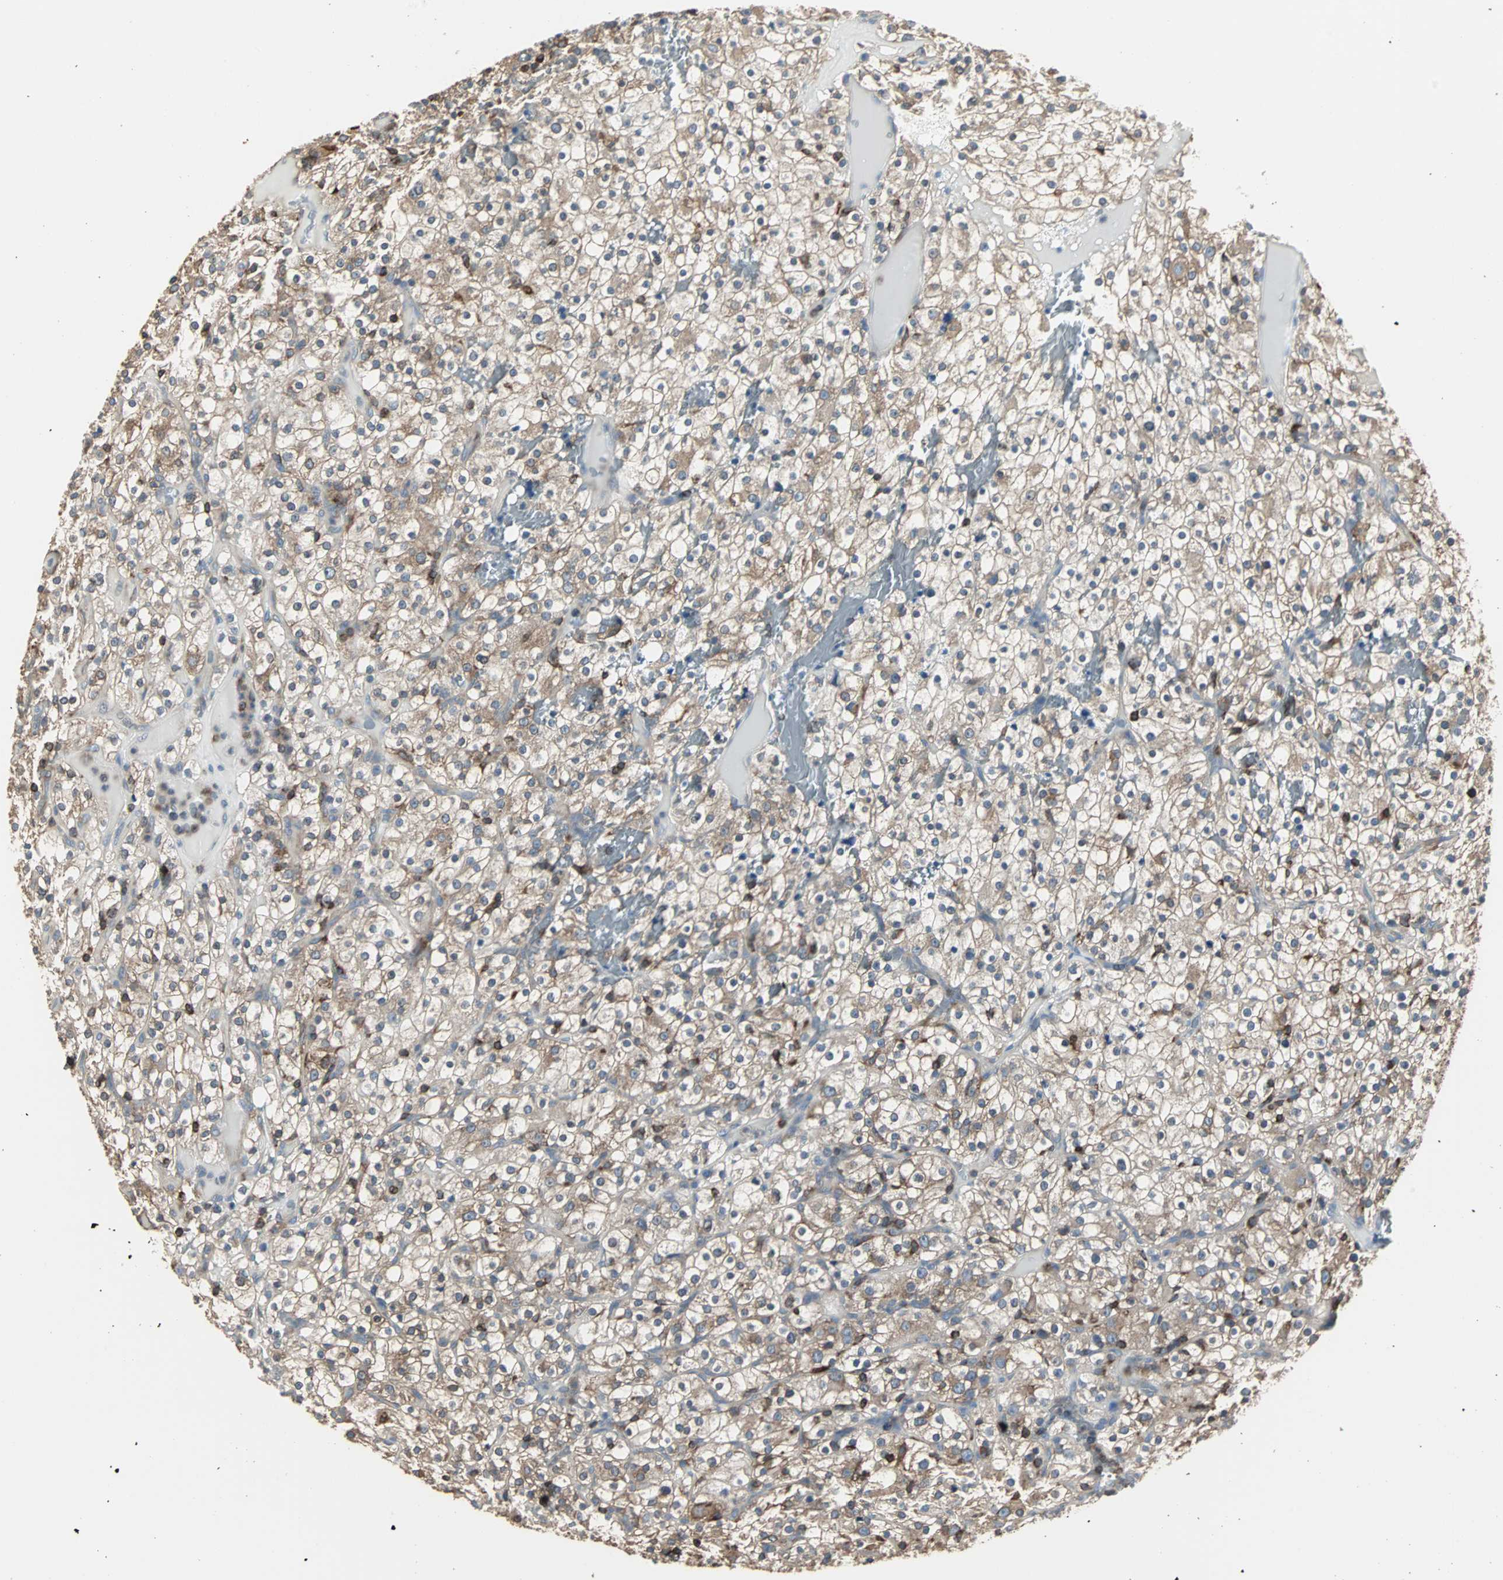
{"staining": {"intensity": "moderate", "quantity": ">75%", "location": "cytoplasmic/membranous,nuclear"}, "tissue": "renal cancer", "cell_type": "Tumor cells", "image_type": "cancer", "snomed": [{"axis": "morphology", "description": "Normal tissue, NOS"}, {"axis": "morphology", "description": "Adenocarcinoma, NOS"}, {"axis": "topography", "description": "Kidney"}], "caption": "Protein expression analysis of human renal cancer (adenocarcinoma) reveals moderate cytoplasmic/membranous and nuclear staining in approximately >75% of tumor cells. Immunohistochemistry (ihc) stains the protein in brown and the nuclei are stained blue.", "gene": "LRRFIP1", "patient": {"sex": "female", "age": 72}}